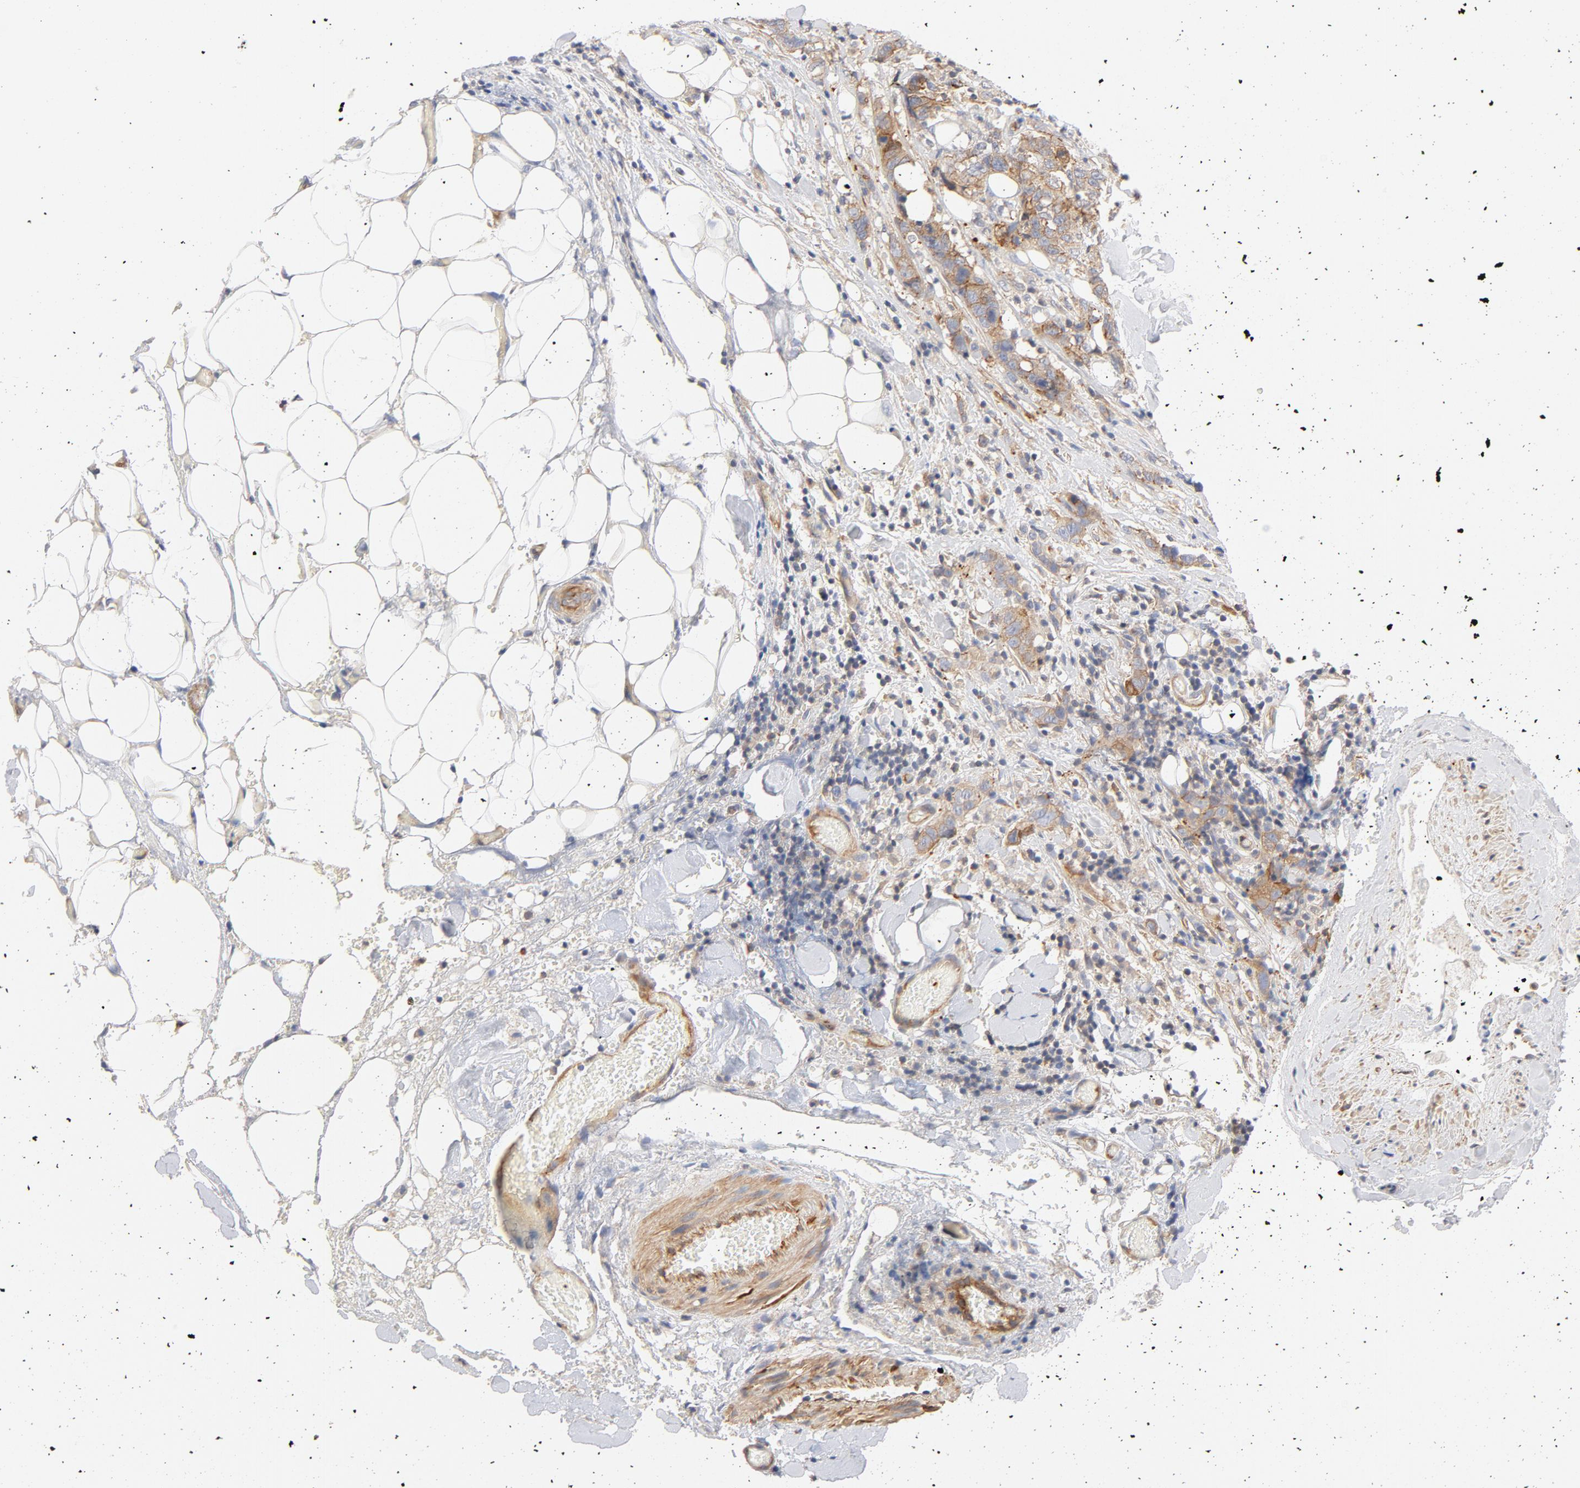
{"staining": {"intensity": "moderate", "quantity": ">75%", "location": "cytoplasmic/membranous"}, "tissue": "stomach cancer", "cell_type": "Tumor cells", "image_type": "cancer", "snomed": [{"axis": "morphology", "description": "Adenocarcinoma, NOS"}, {"axis": "topography", "description": "Stomach"}], "caption": "Immunohistochemistry (DAB) staining of human adenocarcinoma (stomach) shows moderate cytoplasmic/membranous protein expression in approximately >75% of tumor cells.", "gene": "STRN3", "patient": {"sex": "male", "age": 48}}